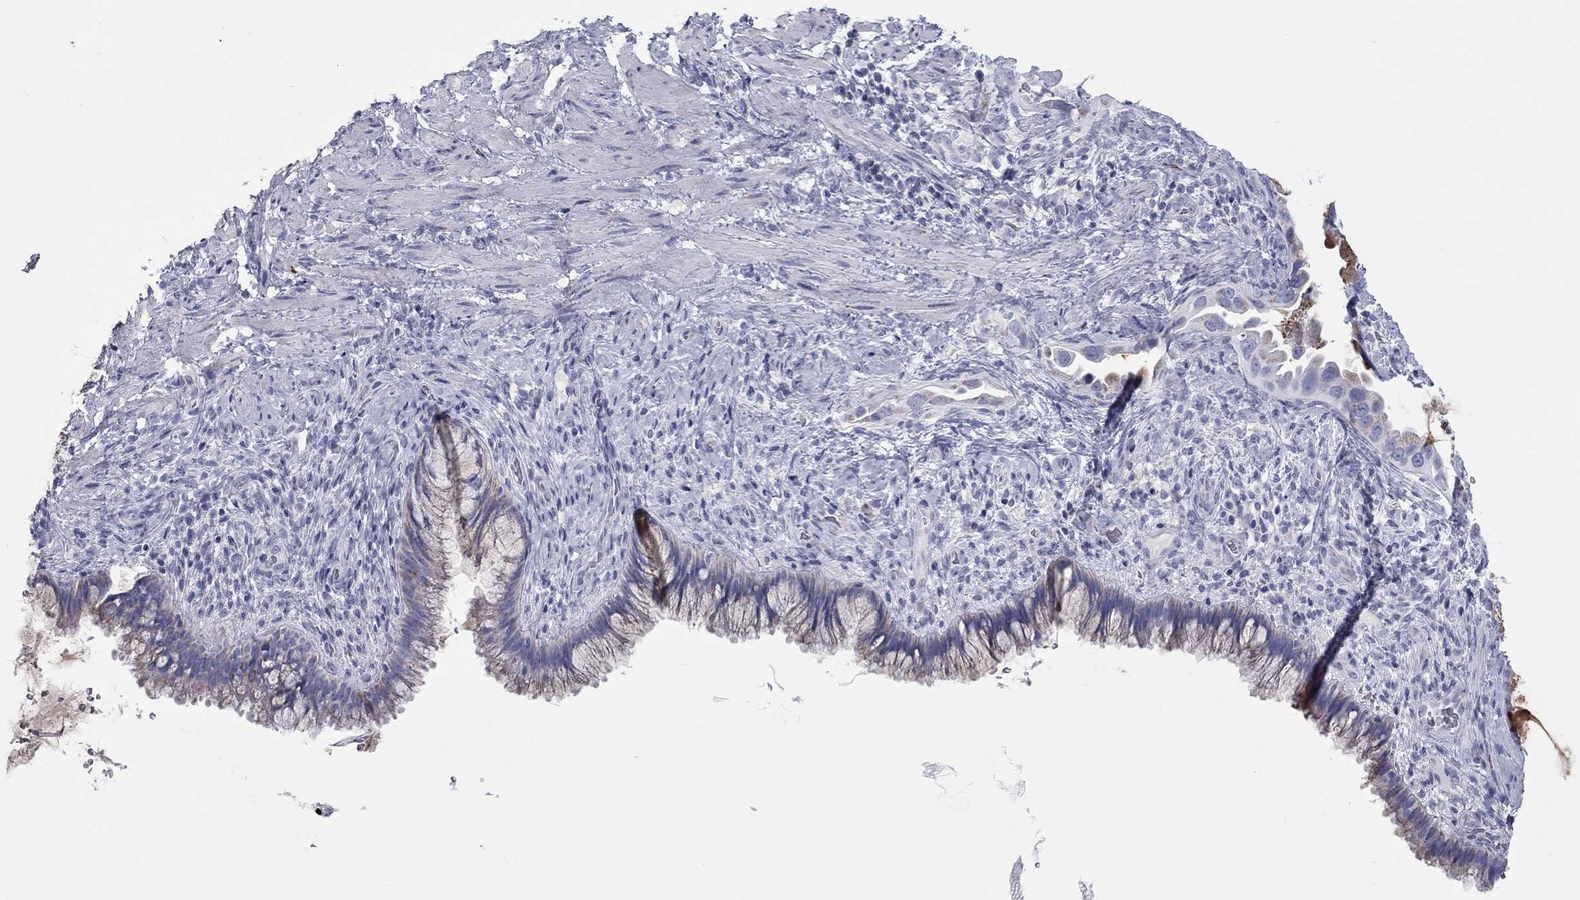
{"staining": {"intensity": "negative", "quantity": "none", "location": "none"}, "tissue": "cervix", "cell_type": "Glandular cells", "image_type": "normal", "snomed": [{"axis": "morphology", "description": "Normal tissue, NOS"}, {"axis": "topography", "description": "Cervix"}], "caption": "Cervix was stained to show a protein in brown. There is no significant positivity in glandular cells.", "gene": "ZP2", "patient": {"sex": "female", "age": 34}}